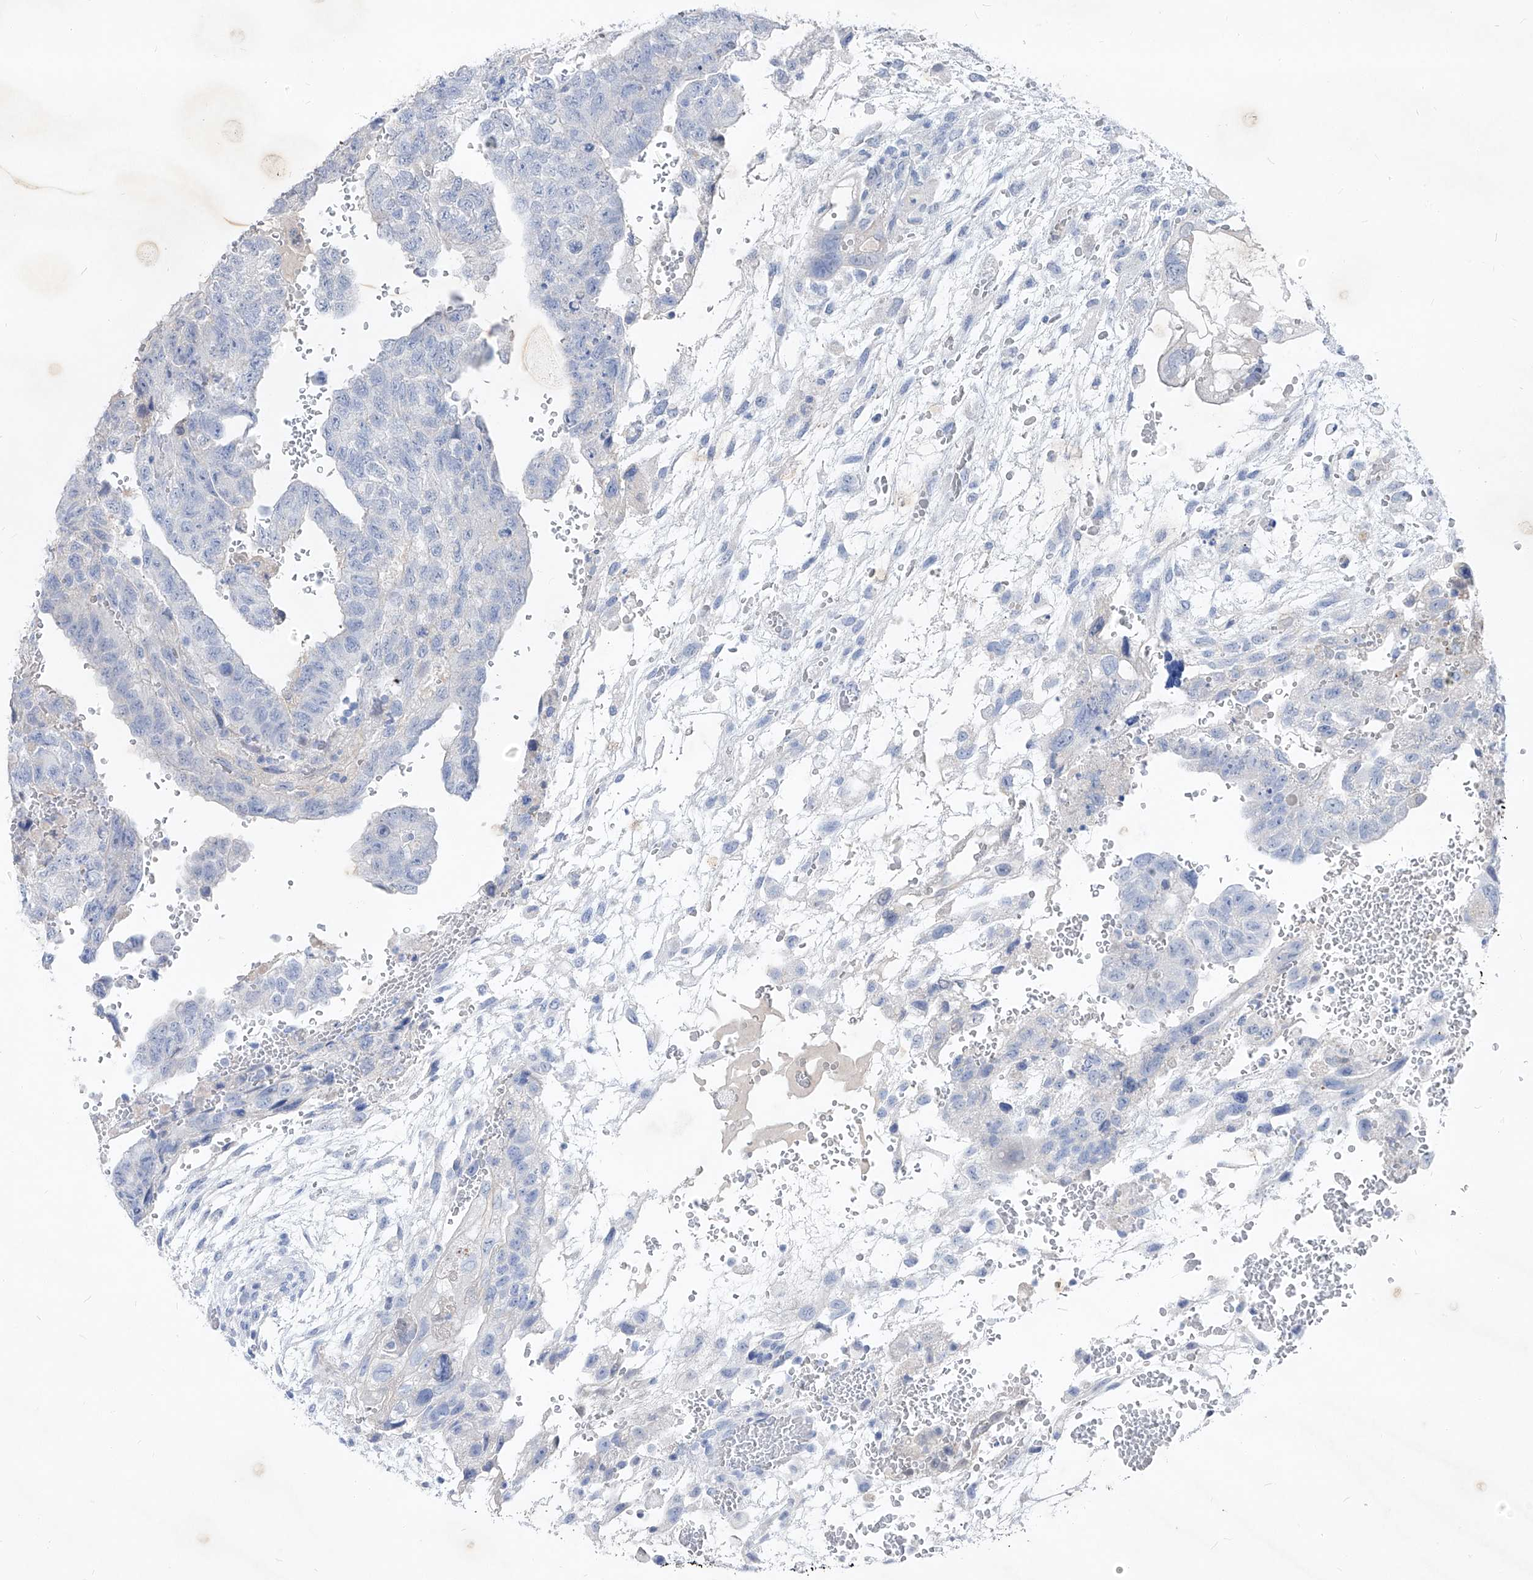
{"staining": {"intensity": "negative", "quantity": "none", "location": "none"}, "tissue": "testis cancer", "cell_type": "Tumor cells", "image_type": "cancer", "snomed": [{"axis": "morphology", "description": "Carcinoma, Embryonal, NOS"}, {"axis": "topography", "description": "Testis"}], "caption": "Immunohistochemistry (IHC) of human testis cancer displays no positivity in tumor cells.", "gene": "FRS3", "patient": {"sex": "male", "age": 36}}